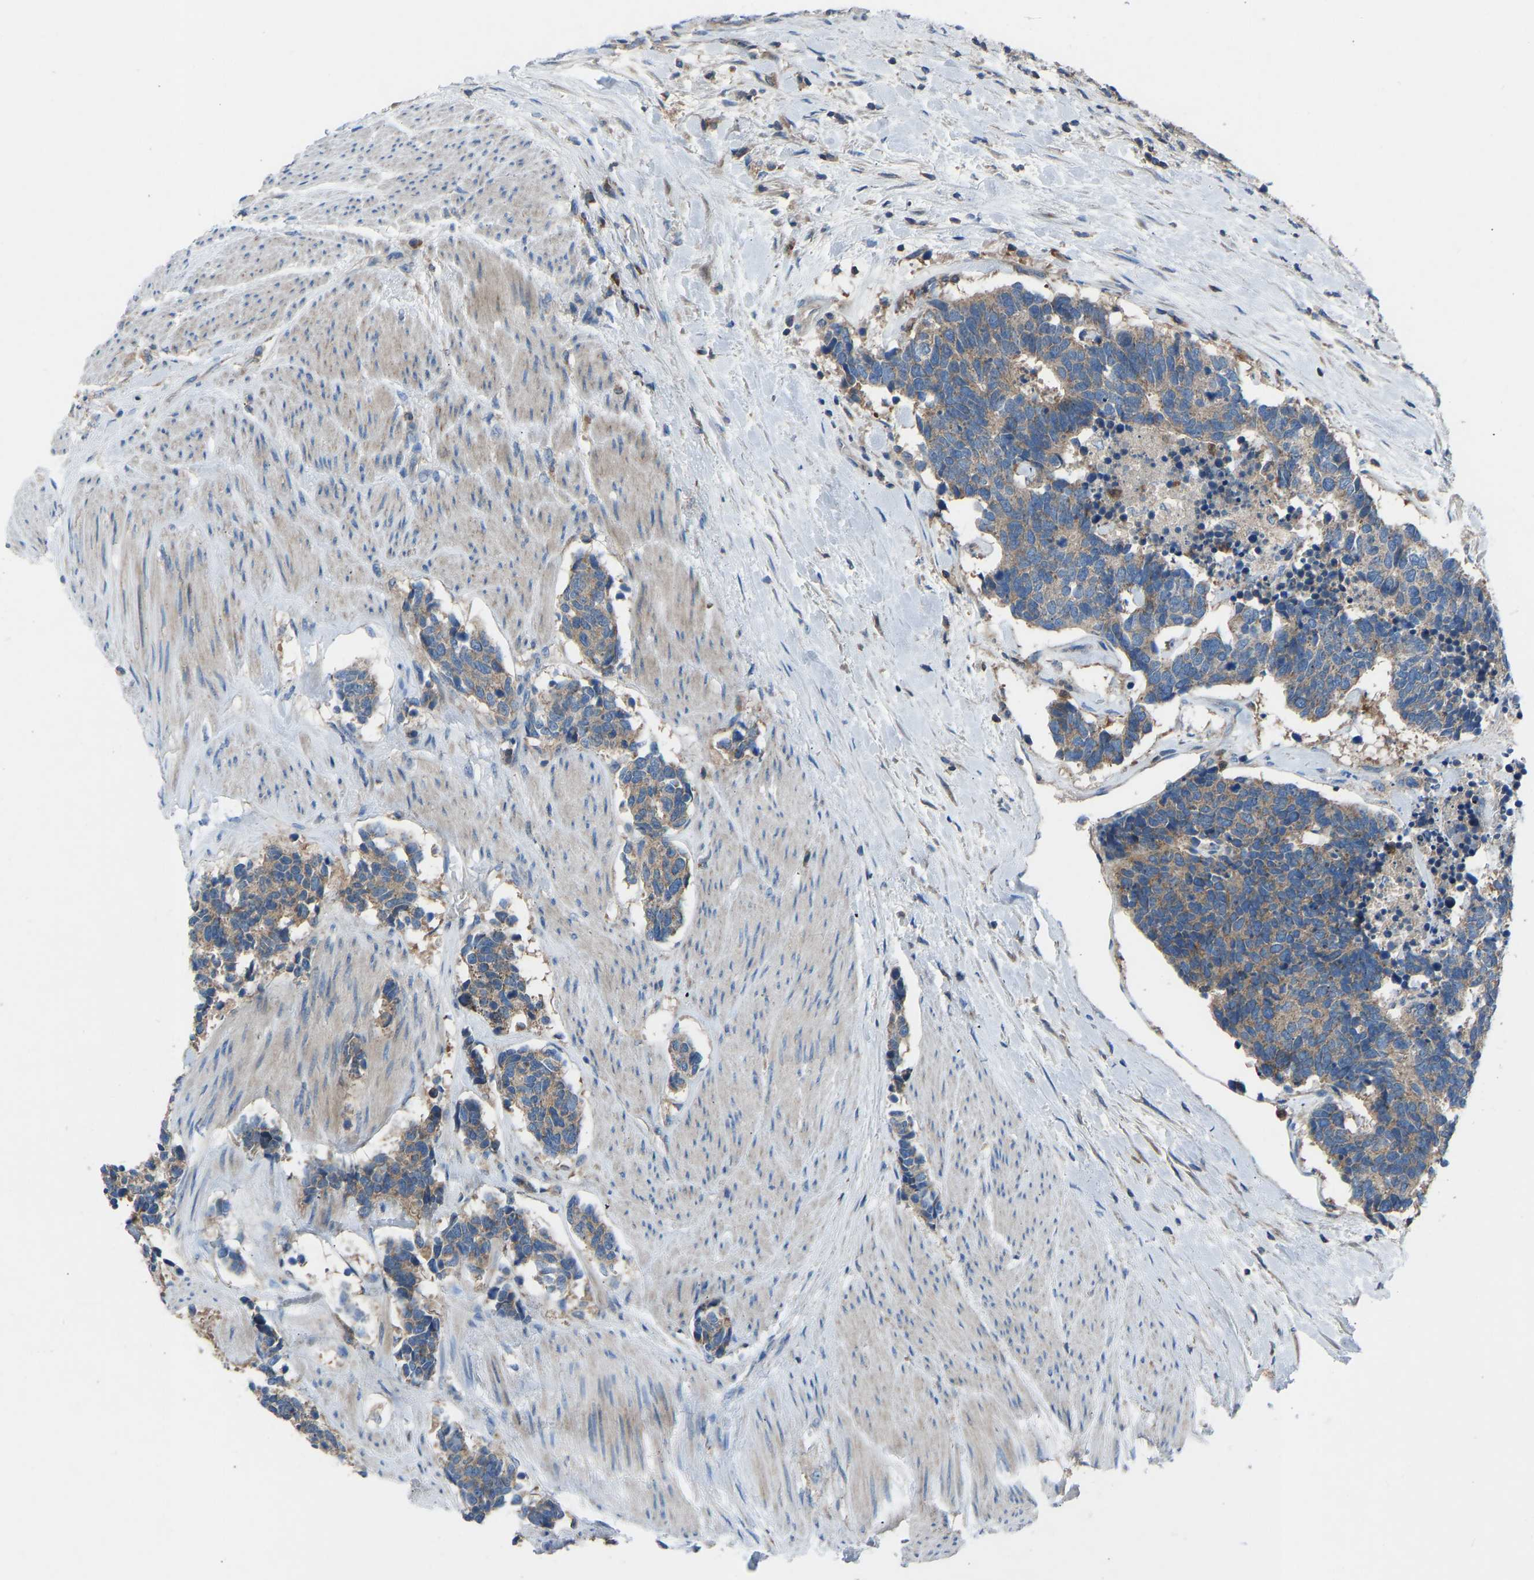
{"staining": {"intensity": "weak", "quantity": ">75%", "location": "cytoplasmic/membranous"}, "tissue": "carcinoid", "cell_type": "Tumor cells", "image_type": "cancer", "snomed": [{"axis": "morphology", "description": "Carcinoma, NOS"}, {"axis": "morphology", "description": "Carcinoid, malignant, NOS"}, {"axis": "topography", "description": "Urinary bladder"}], "caption": "A micrograph of human carcinoma stained for a protein exhibits weak cytoplasmic/membranous brown staining in tumor cells.", "gene": "GRK6", "patient": {"sex": "male", "age": 57}}